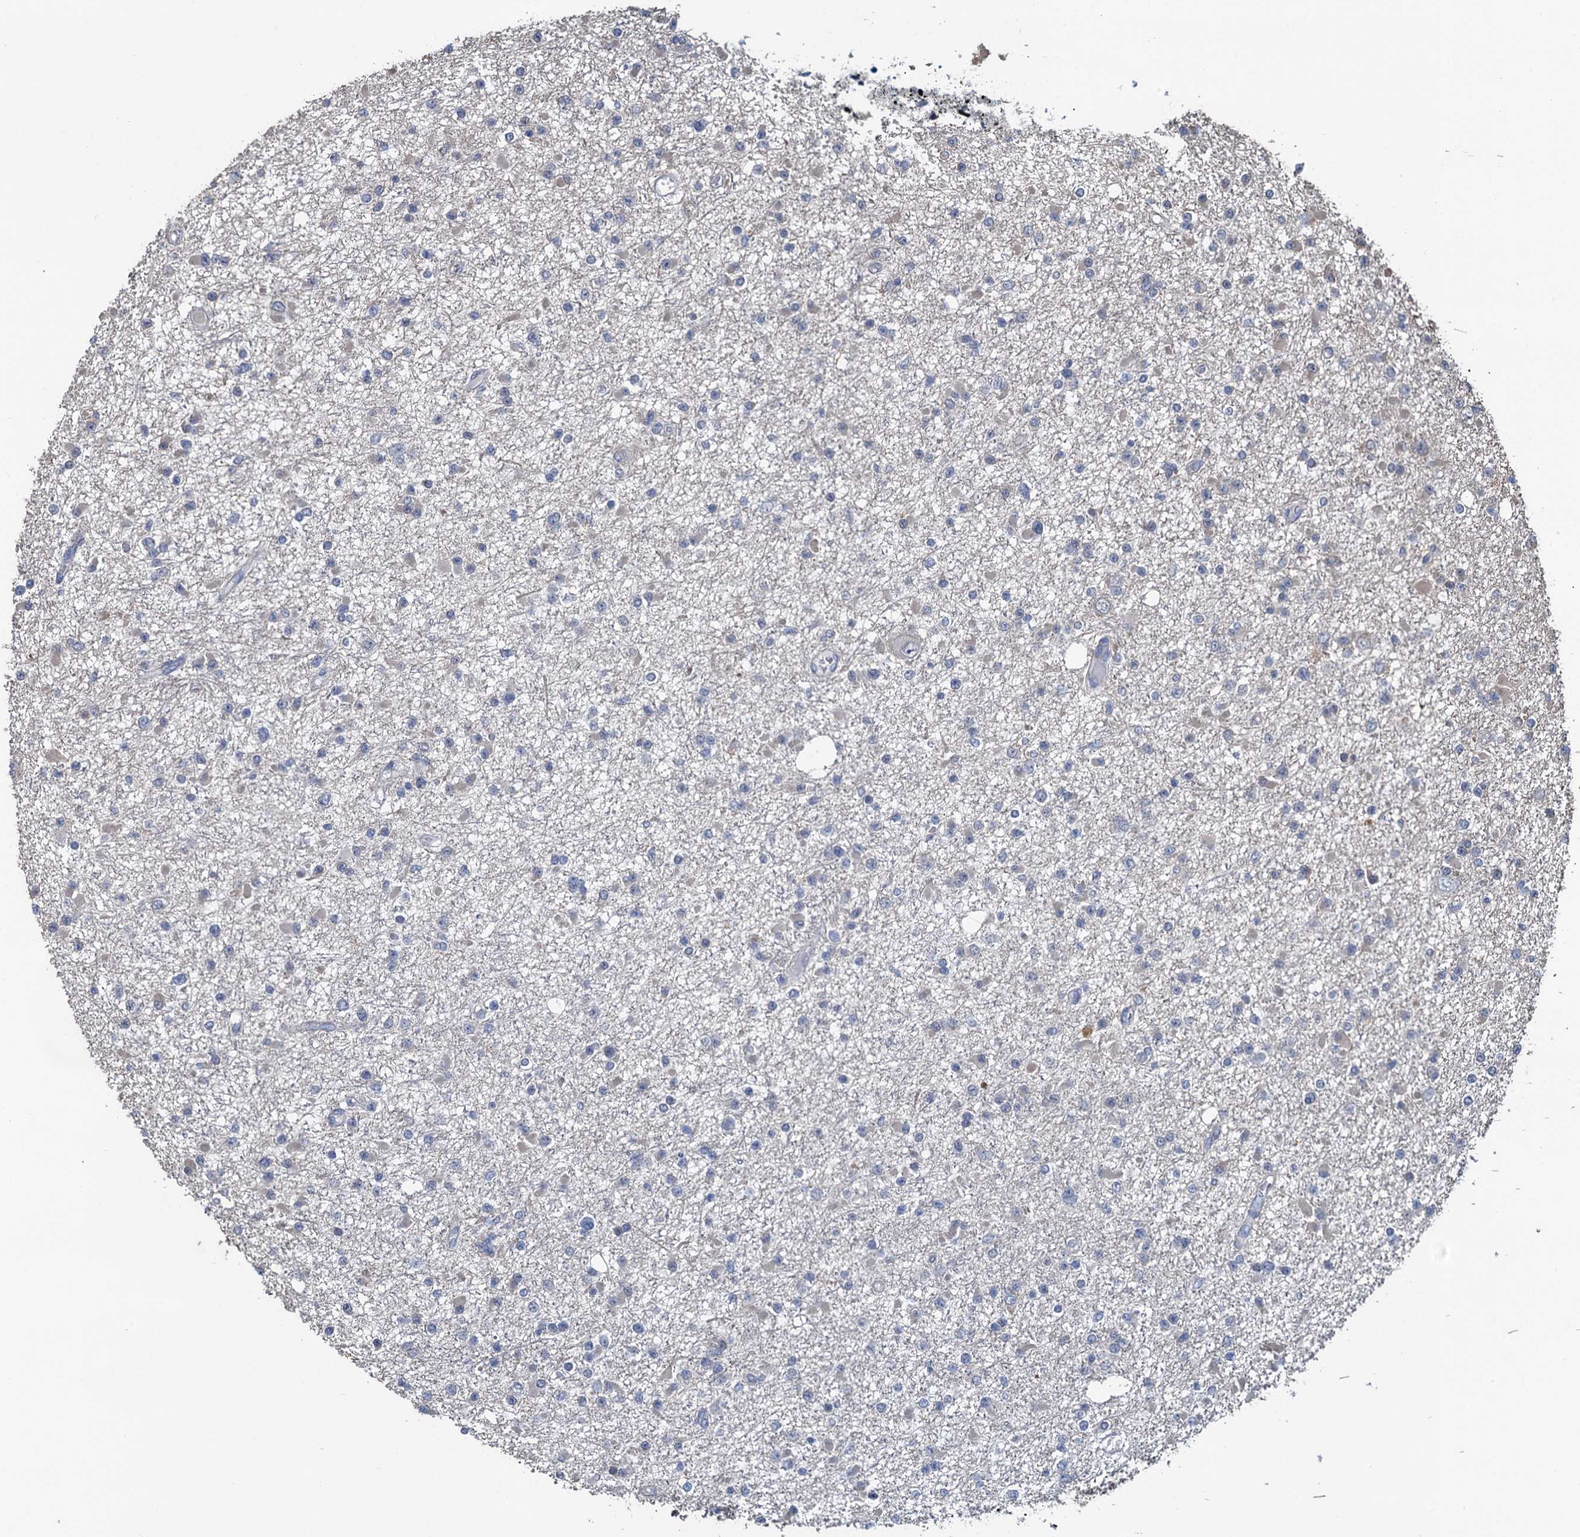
{"staining": {"intensity": "negative", "quantity": "none", "location": "none"}, "tissue": "glioma", "cell_type": "Tumor cells", "image_type": "cancer", "snomed": [{"axis": "morphology", "description": "Glioma, malignant, Low grade"}, {"axis": "topography", "description": "Brain"}], "caption": "IHC micrograph of neoplastic tissue: glioma stained with DAB (3,3'-diaminobenzidine) displays no significant protein positivity in tumor cells.", "gene": "RTKN2", "patient": {"sex": "female", "age": 22}}